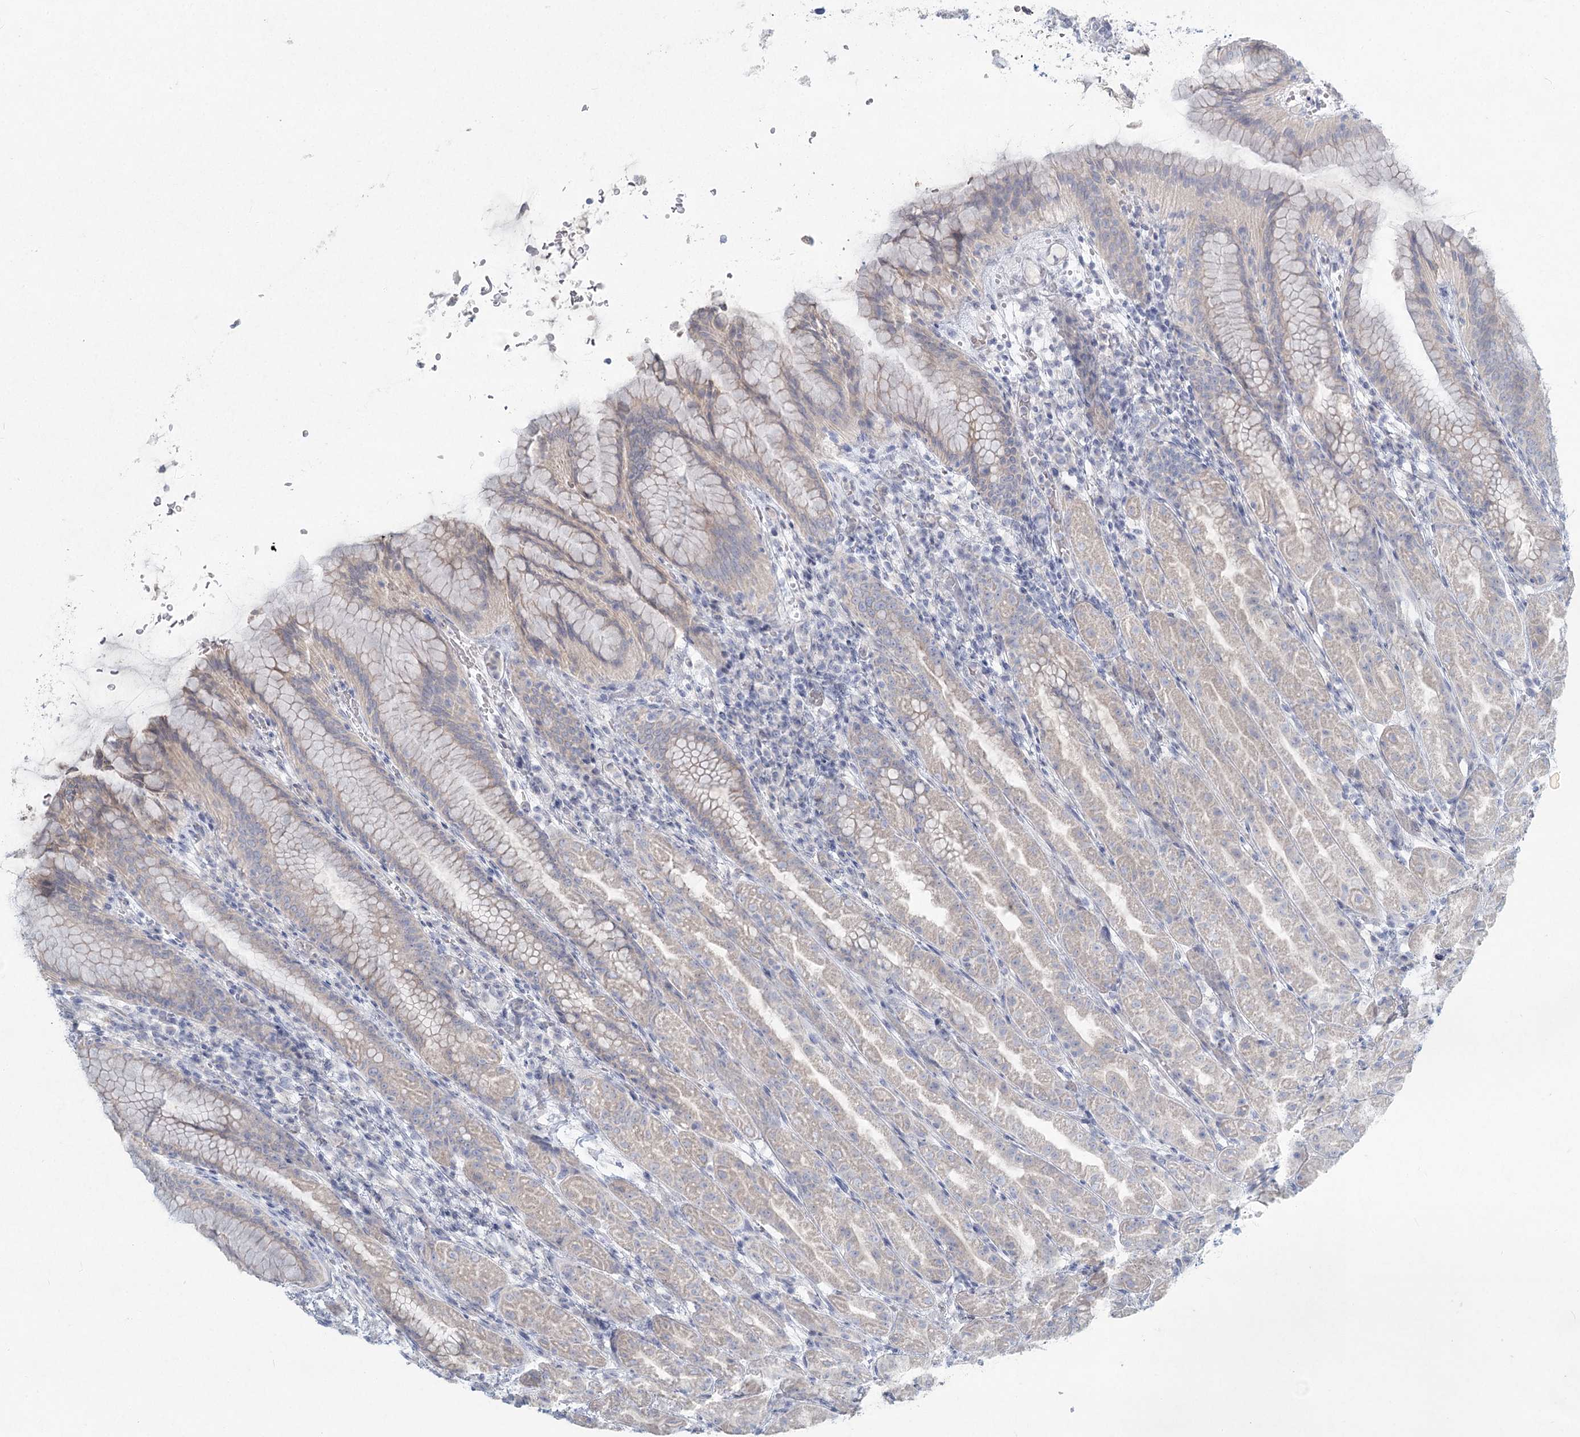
{"staining": {"intensity": "negative", "quantity": "none", "location": "none"}, "tissue": "stomach", "cell_type": "Glandular cells", "image_type": "normal", "snomed": [{"axis": "morphology", "description": "Normal tissue, NOS"}, {"axis": "topography", "description": "Stomach"}], "caption": "DAB (3,3'-diaminobenzidine) immunohistochemical staining of unremarkable human stomach exhibits no significant positivity in glandular cells. (Stains: DAB immunohistochemistry with hematoxylin counter stain, Microscopy: brightfield microscopy at high magnification).", "gene": "LRP2BP", "patient": {"sex": "female", "age": 79}}